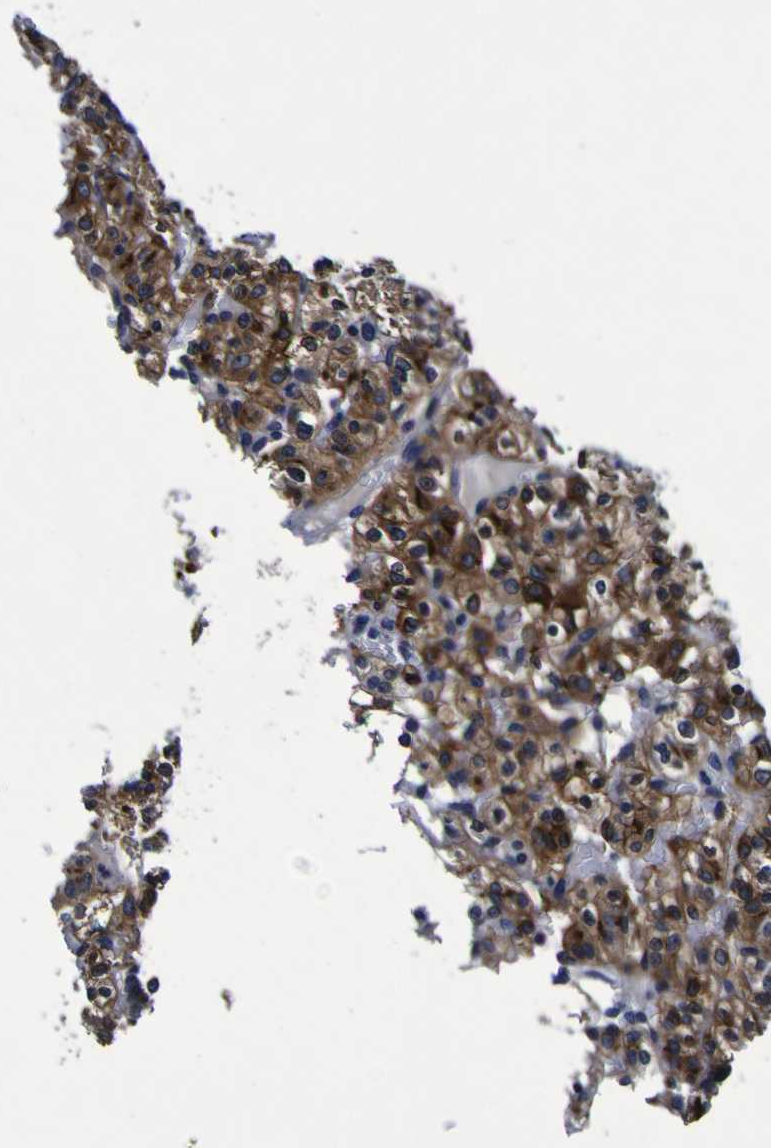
{"staining": {"intensity": "strong", "quantity": "25%-75%", "location": "cytoplasmic/membranous,nuclear"}, "tissue": "renal cancer", "cell_type": "Tumor cells", "image_type": "cancer", "snomed": [{"axis": "morphology", "description": "Normal tissue, NOS"}, {"axis": "morphology", "description": "Adenocarcinoma, NOS"}, {"axis": "topography", "description": "Kidney"}], "caption": "Renal adenocarcinoma was stained to show a protein in brown. There is high levels of strong cytoplasmic/membranous and nuclear expression in approximately 25%-75% of tumor cells.", "gene": "SORCS1", "patient": {"sex": "female", "age": 72}}